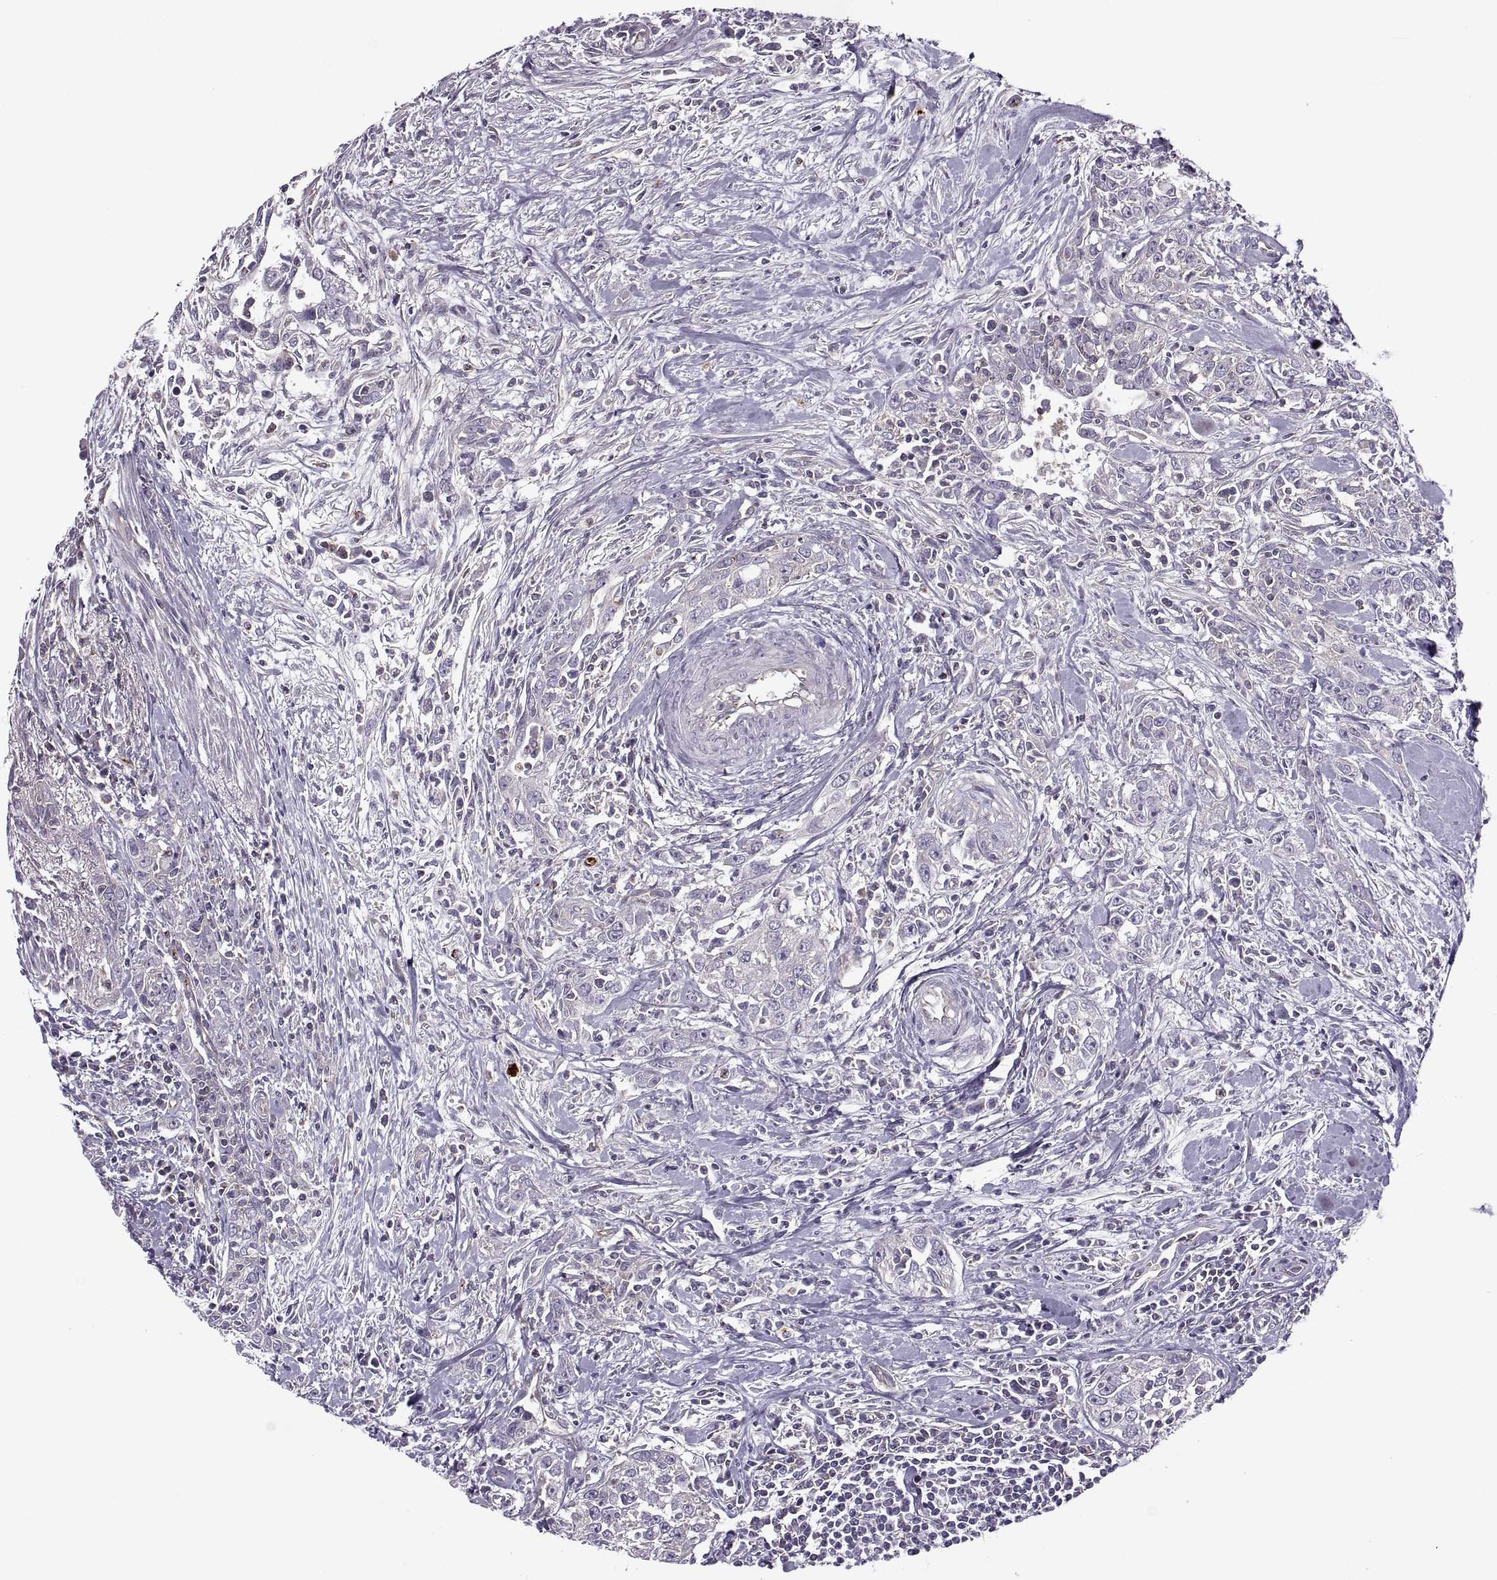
{"staining": {"intensity": "negative", "quantity": "none", "location": "none"}, "tissue": "urothelial cancer", "cell_type": "Tumor cells", "image_type": "cancer", "snomed": [{"axis": "morphology", "description": "Urothelial carcinoma, High grade"}, {"axis": "topography", "description": "Urinary bladder"}], "caption": "Tumor cells are negative for protein expression in human urothelial cancer.", "gene": "SLC2A3", "patient": {"sex": "male", "age": 83}}